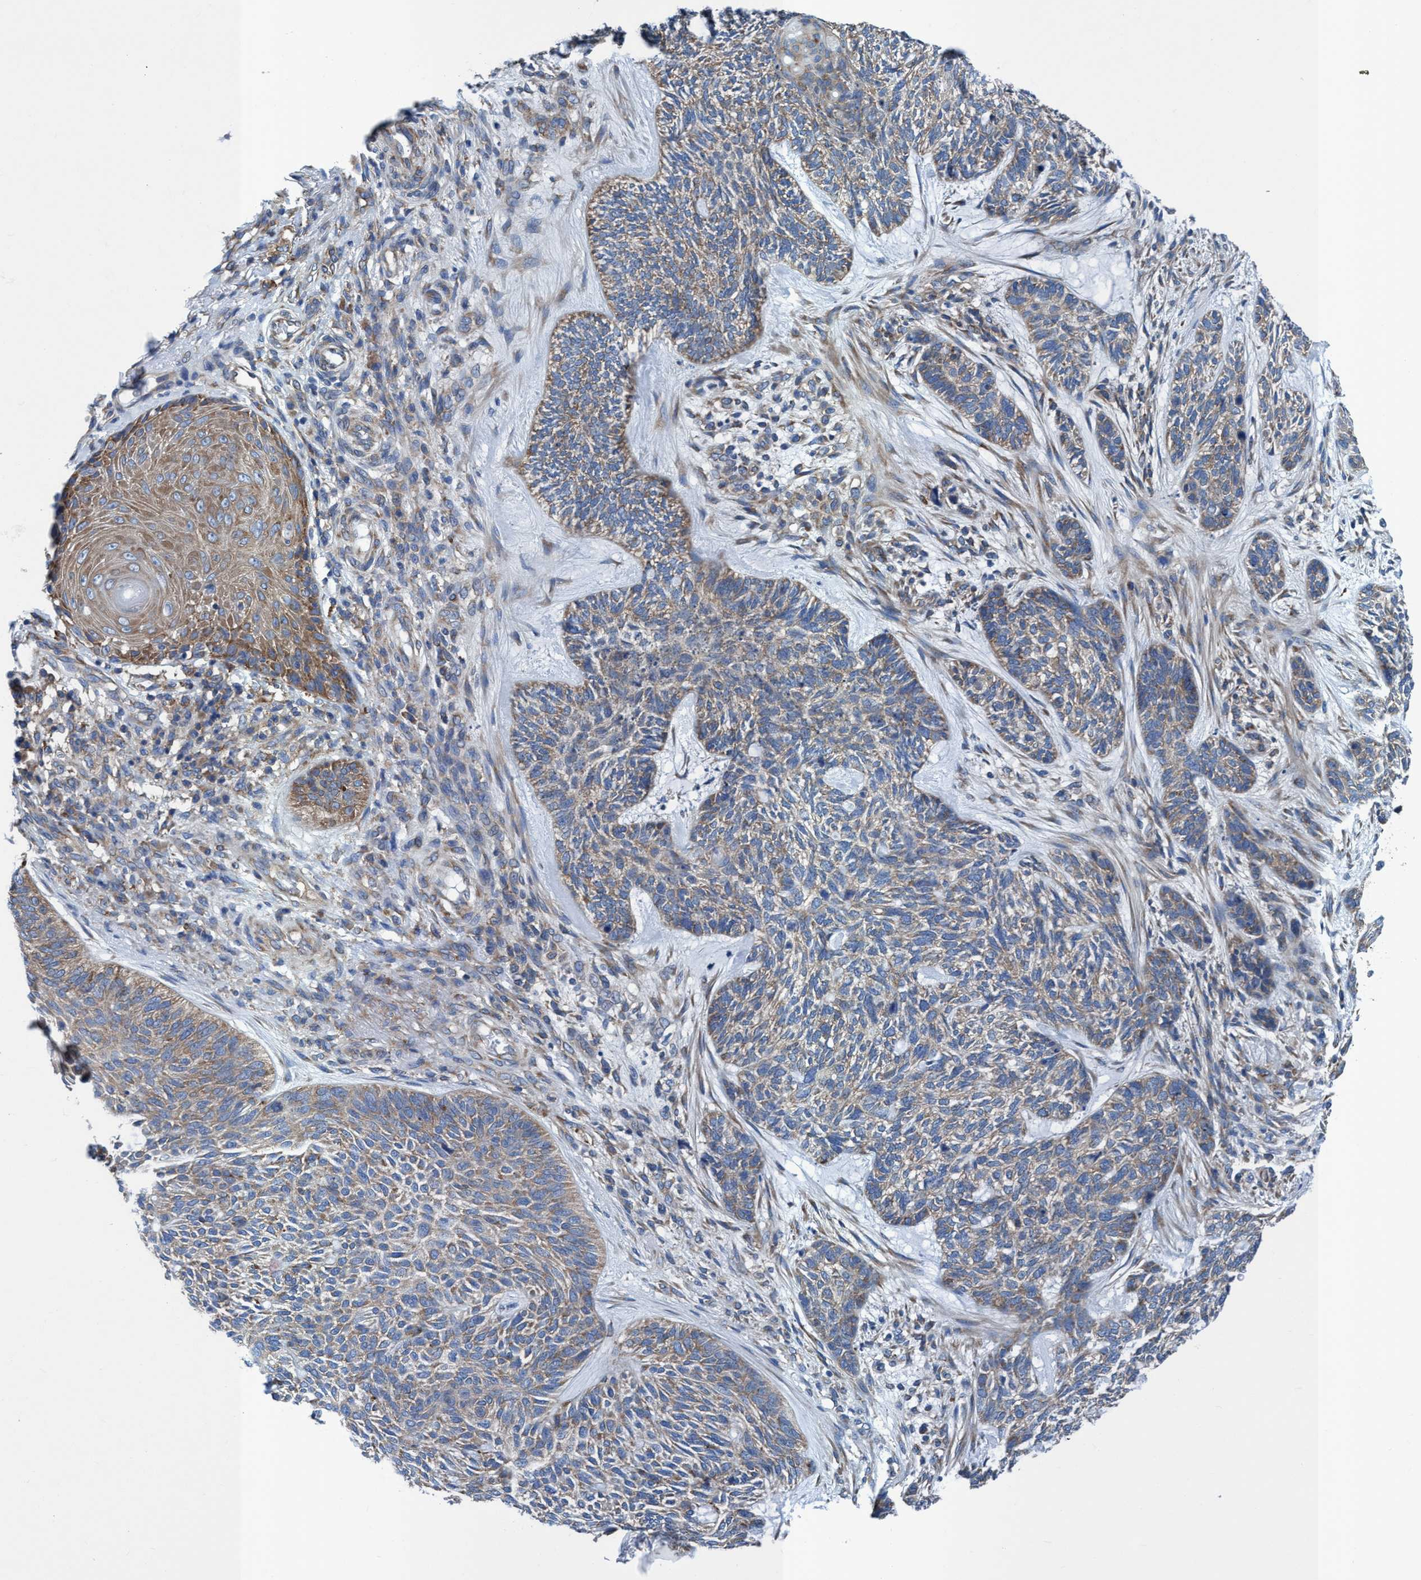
{"staining": {"intensity": "weak", "quantity": ">75%", "location": "cytoplasmic/membranous"}, "tissue": "skin cancer", "cell_type": "Tumor cells", "image_type": "cancer", "snomed": [{"axis": "morphology", "description": "Basal cell carcinoma"}, {"axis": "topography", "description": "Skin"}], "caption": "Skin cancer was stained to show a protein in brown. There is low levels of weak cytoplasmic/membranous positivity in about >75% of tumor cells.", "gene": "NMT1", "patient": {"sex": "male", "age": 55}}